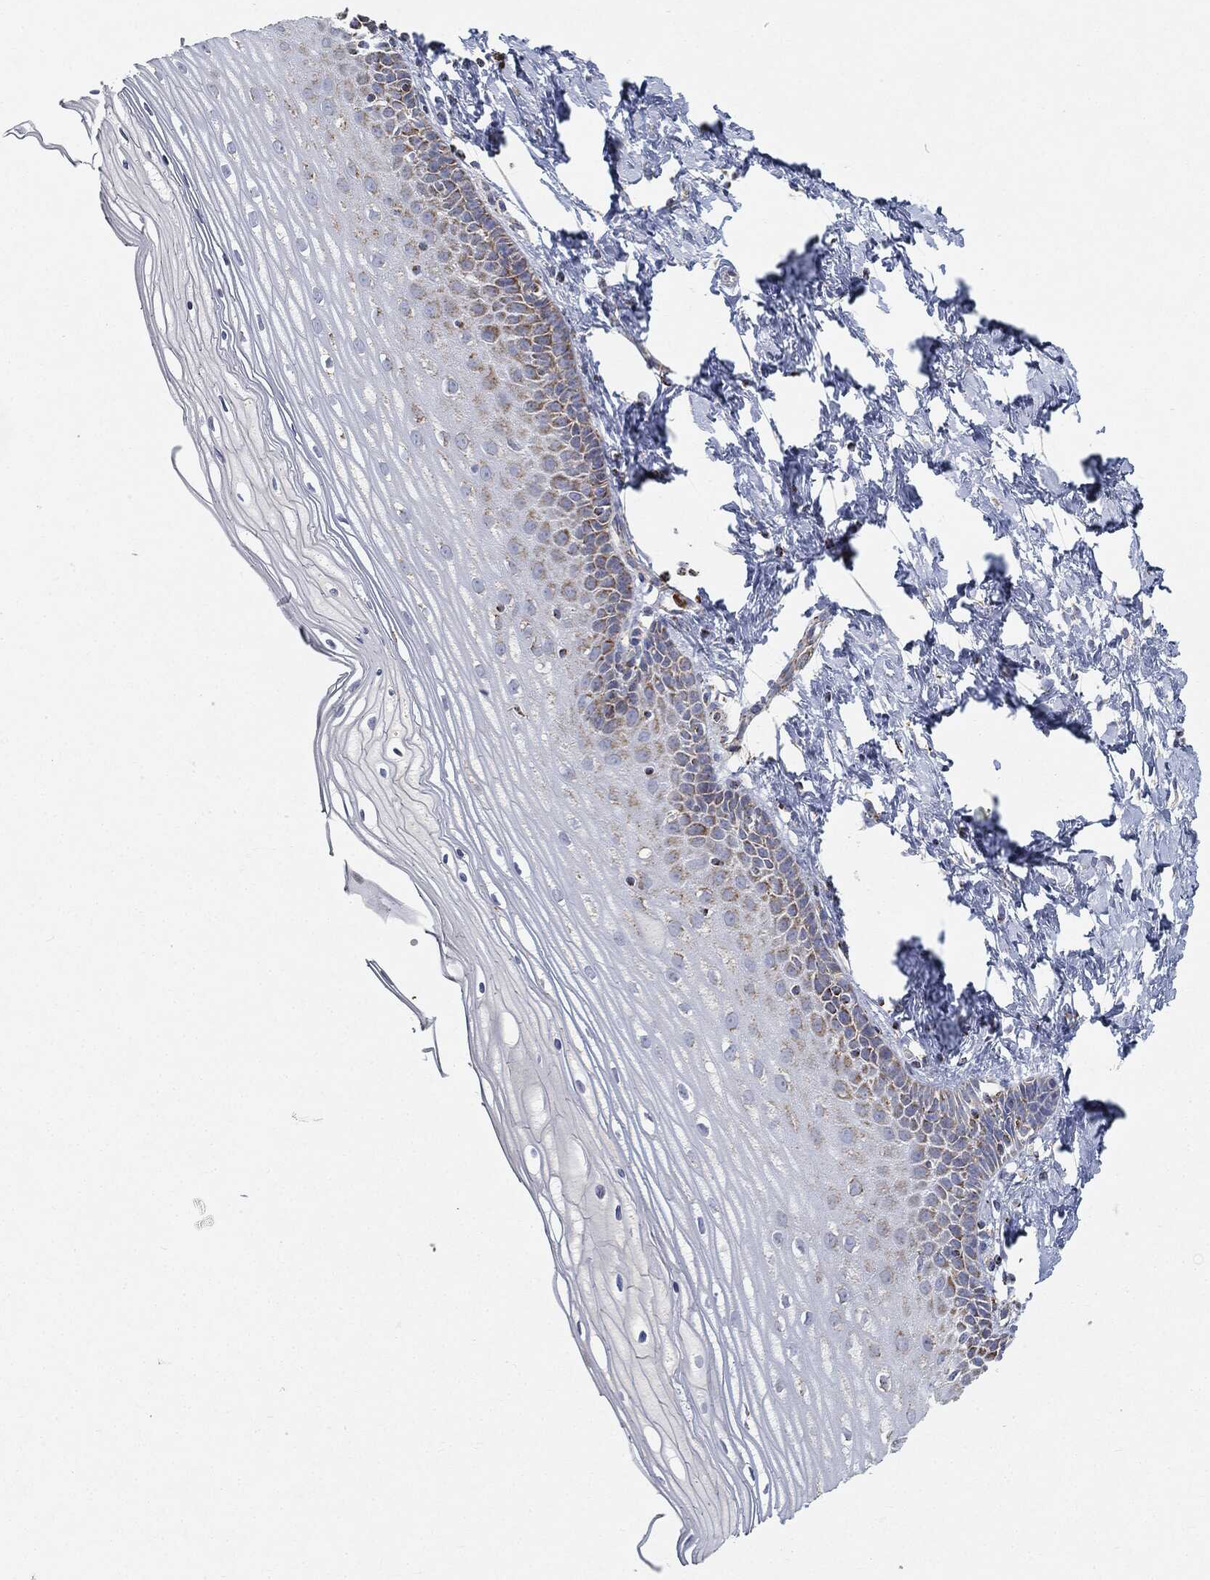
{"staining": {"intensity": "weak", "quantity": "25%-75%", "location": "cytoplasmic/membranous"}, "tissue": "cervix", "cell_type": "Glandular cells", "image_type": "normal", "snomed": [{"axis": "morphology", "description": "Normal tissue, NOS"}, {"axis": "topography", "description": "Cervix"}], "caption": "Immunohistochemistry (IHC) of benign human cervix reveals low levels of weak cytoplasmic/membranous staining in approximately 25%-75% of glandular cells. The protein of interest is stained brown, and the nuclei are stained in blue (DAB (3,3'-diaminobenzidine) IHC with brightfield microscopy, high magnification).", "gene": "CAPN15", "patient": {"sex": "female", "age": 37}}